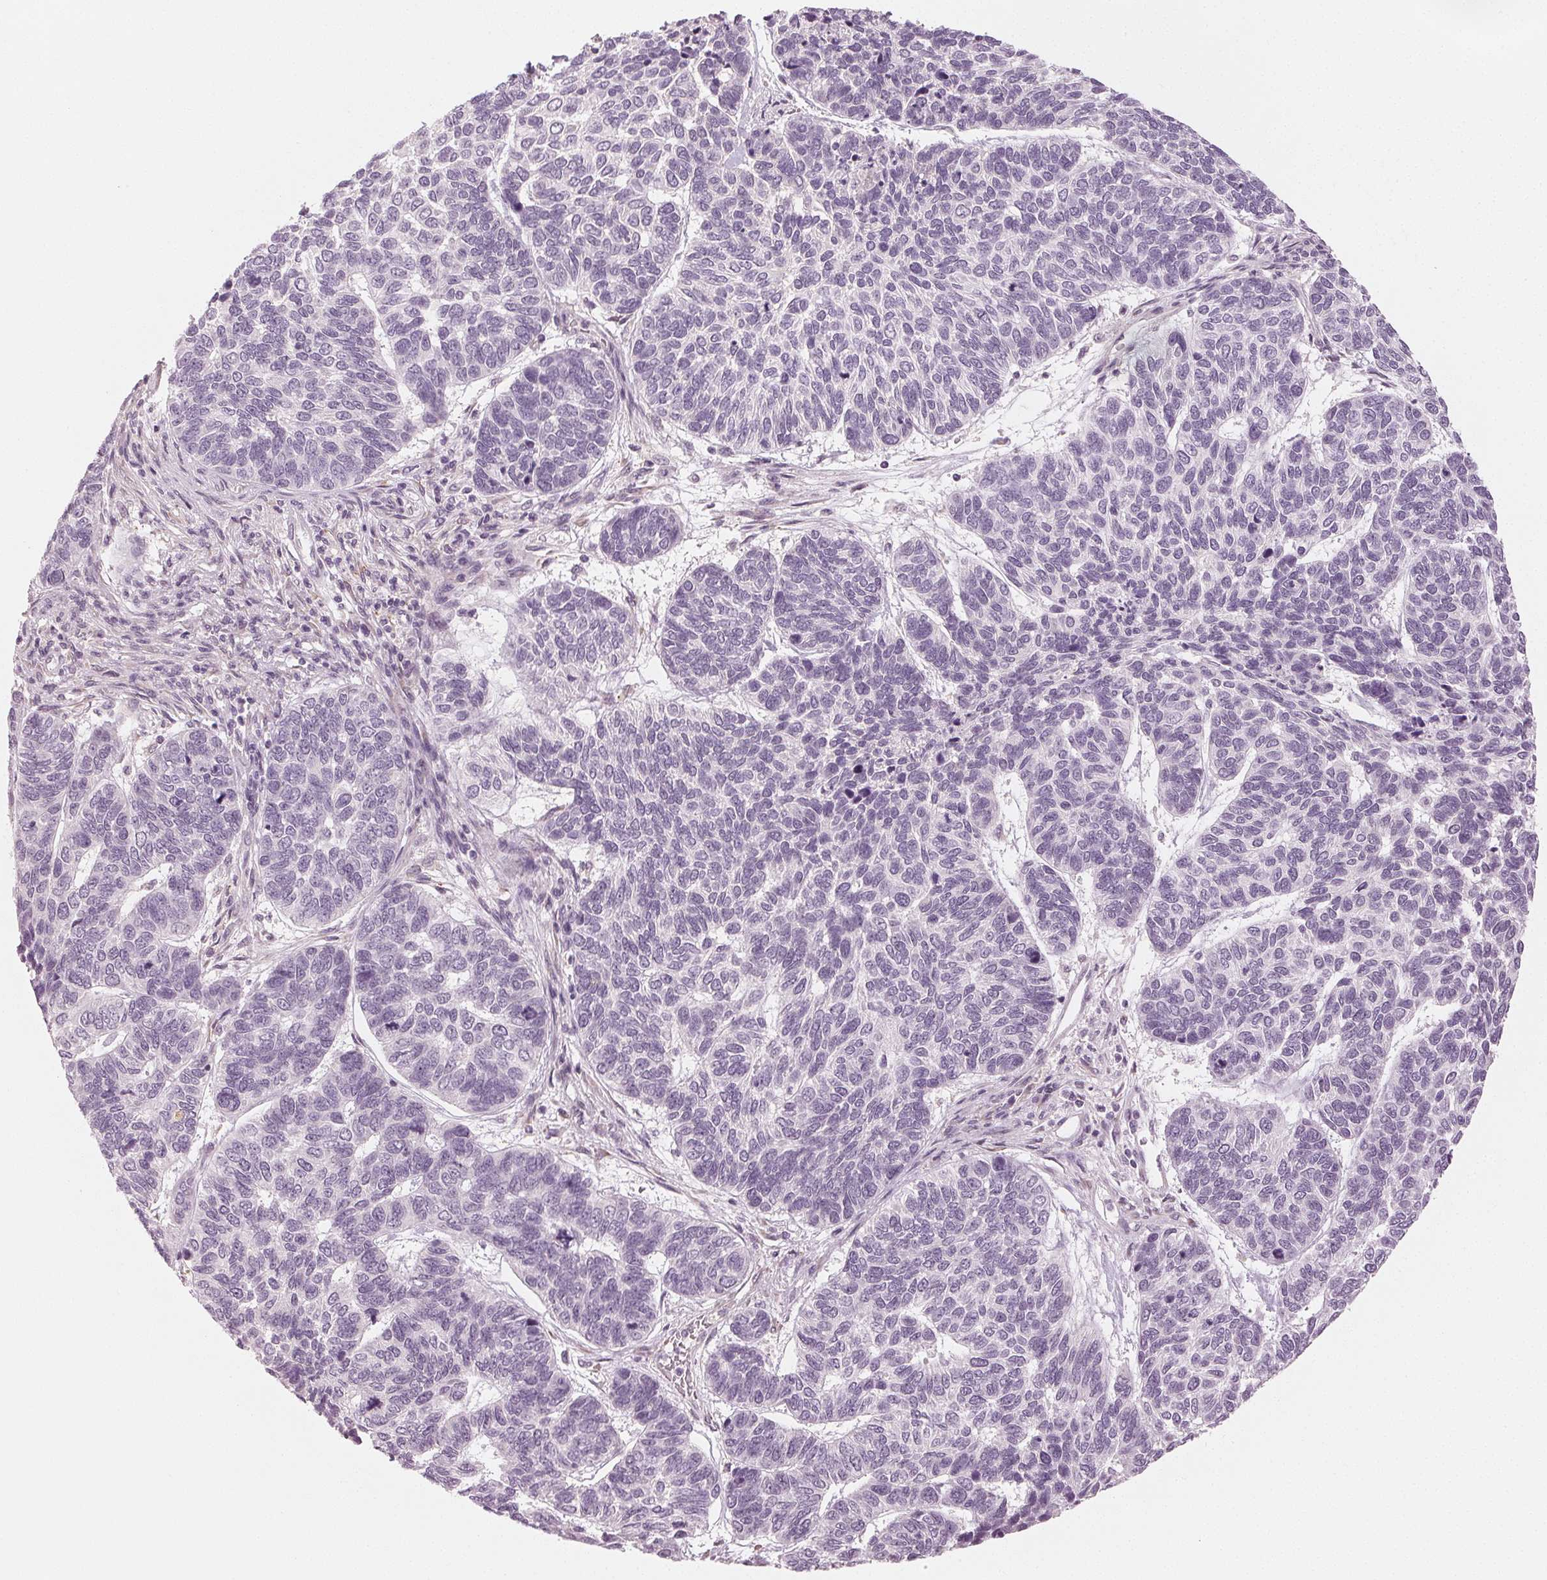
{"staining": {"intensity": "negative", "quantity": "none", "location": "none"}, "tissue": "skin cancer", "cell_type": "Tumor cells", "image_type": "cancer", "snomed": [{"axis": "morphology", "description": "Basal cell carcinoma"}, {"axis": "topography", "description": "Skin"}], "caption": "Skin cancer (basal cell carcinoma) was stained to show a protein in brown. There is no significant expression in tumor cells.", "gene": "MAP1LC3A", "patient": {"sex": "female", "age": 65}}